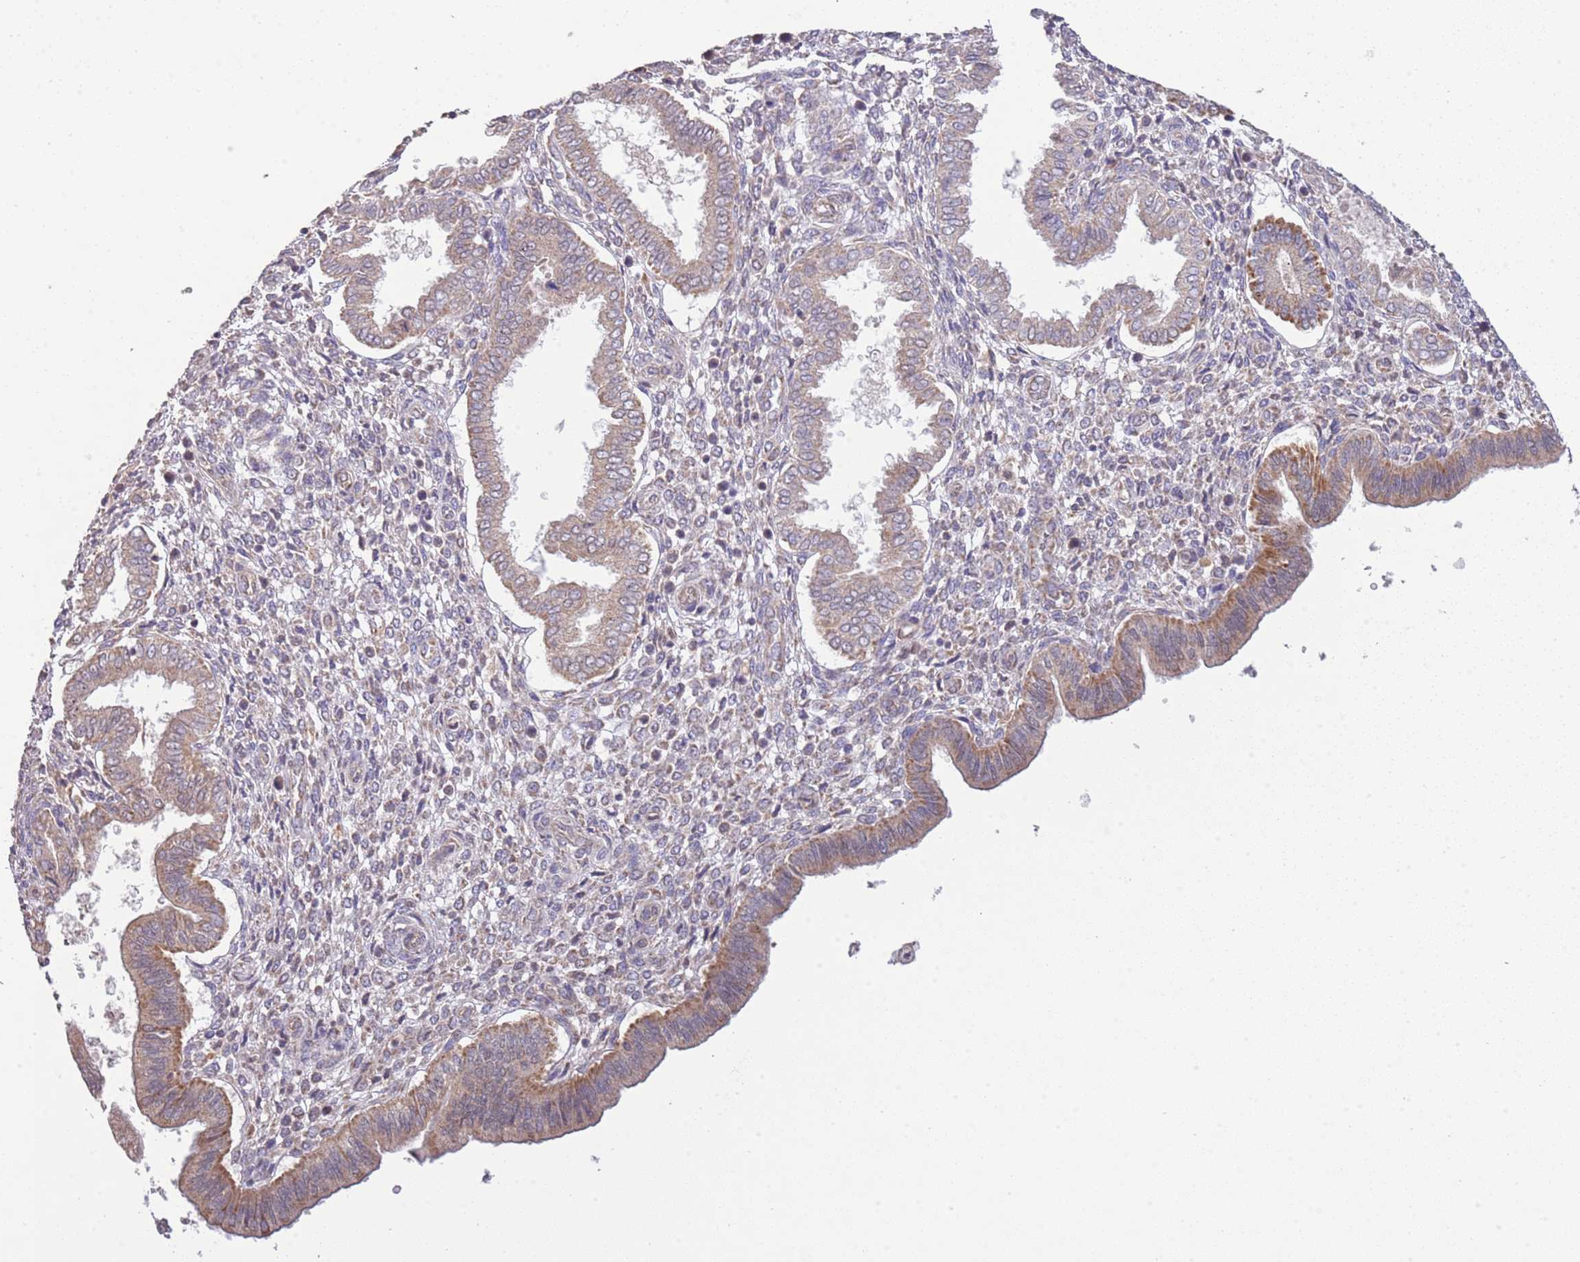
{"staining": {"intensity": "negative", "quantity": "none", "location": "none"}, "tissue": "endometrium", "cell_type": "Cells in endometrial stroma", "image_type": "normal", "snomed": [{"axis": "morphology", "description": "Normal tissue, NOS"}, {"axis": "topography", "description": "Endometrium"}], "caption": "This is an immunohistochemistry (IHC) micrograph of unremarkable human endometrium. There is no positivity in cells in endometrial stroma.", "gene": "IVD", "patient": {"sex": "female", "age": 24}}